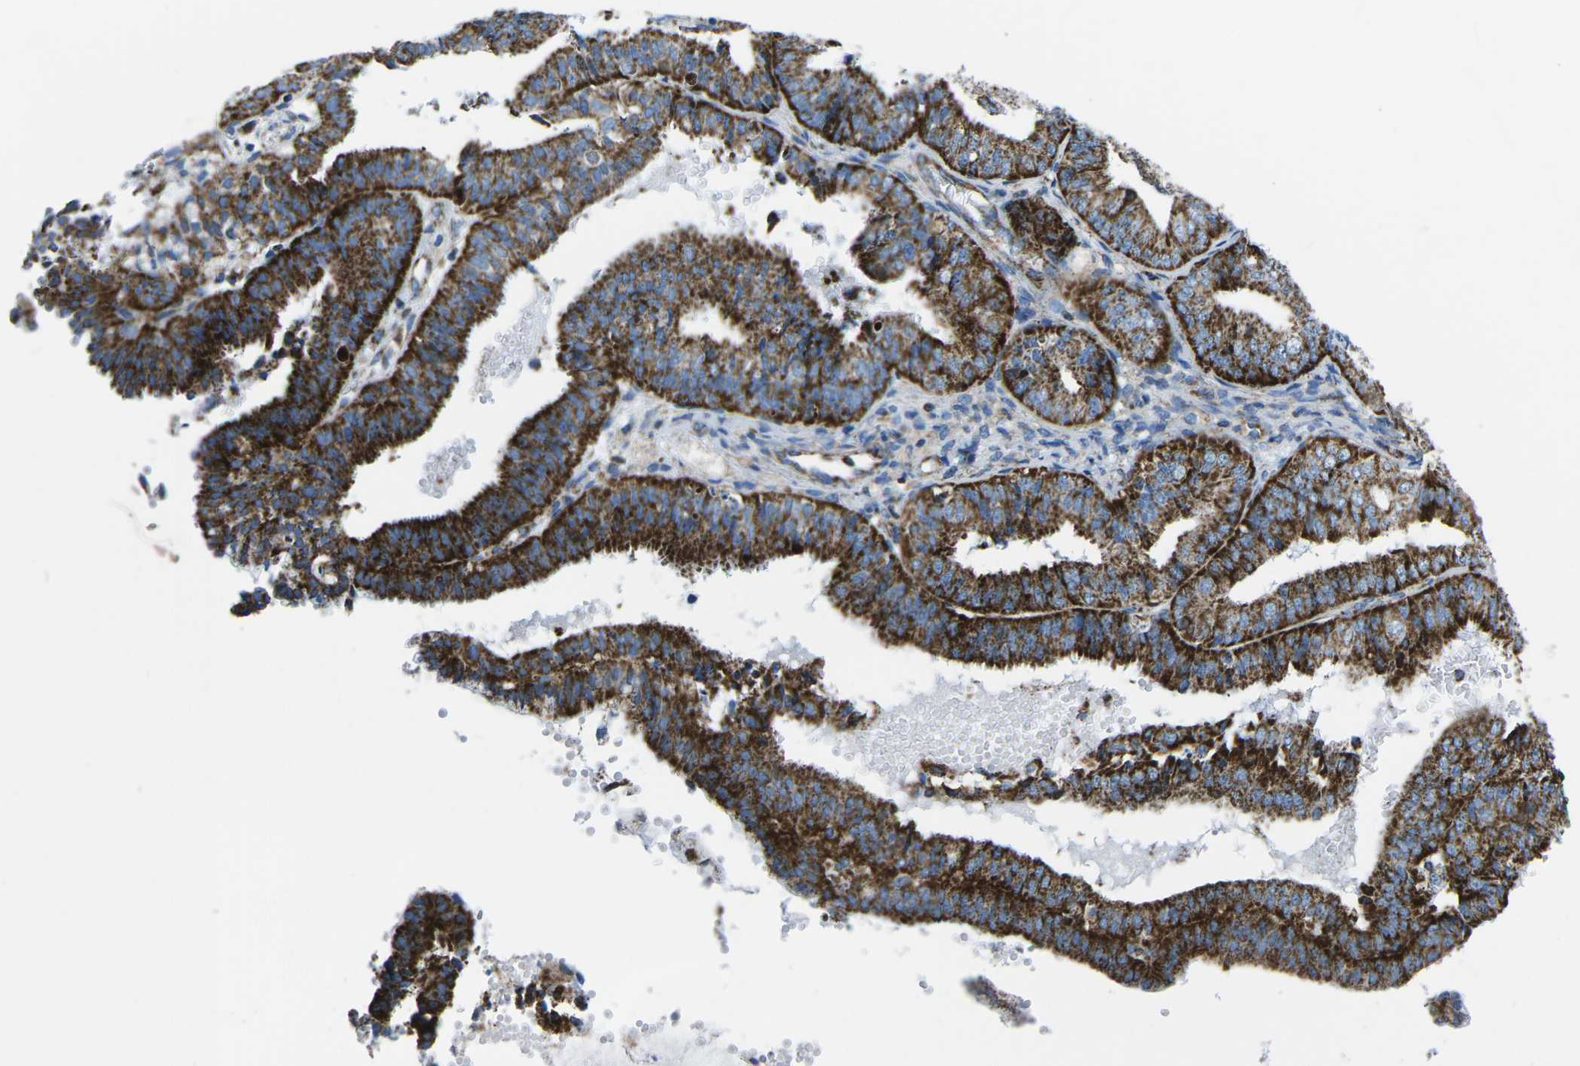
{"staining": {"intensity": "strong", "quantity": ">75%", "location": "cytoplasmic/membranous"}, "tissue": "endometrial cancer", "cell_type": "Tumor cells", "image_type": "cancer", "snomed": [{"axis": "morphology", "description": "Adenocarcinoma, NOS"}, {"axis": "topography", "description": "Endometrium"}], "caption": "Endometrial cancer (adenocarcinoma) stained for a protein (brown) displays strong cytoplasmic/membranous positive expression in about >75% of tumor cells.", "gene": "COX6C", "patient": {"sex": "female", "age": 63}}